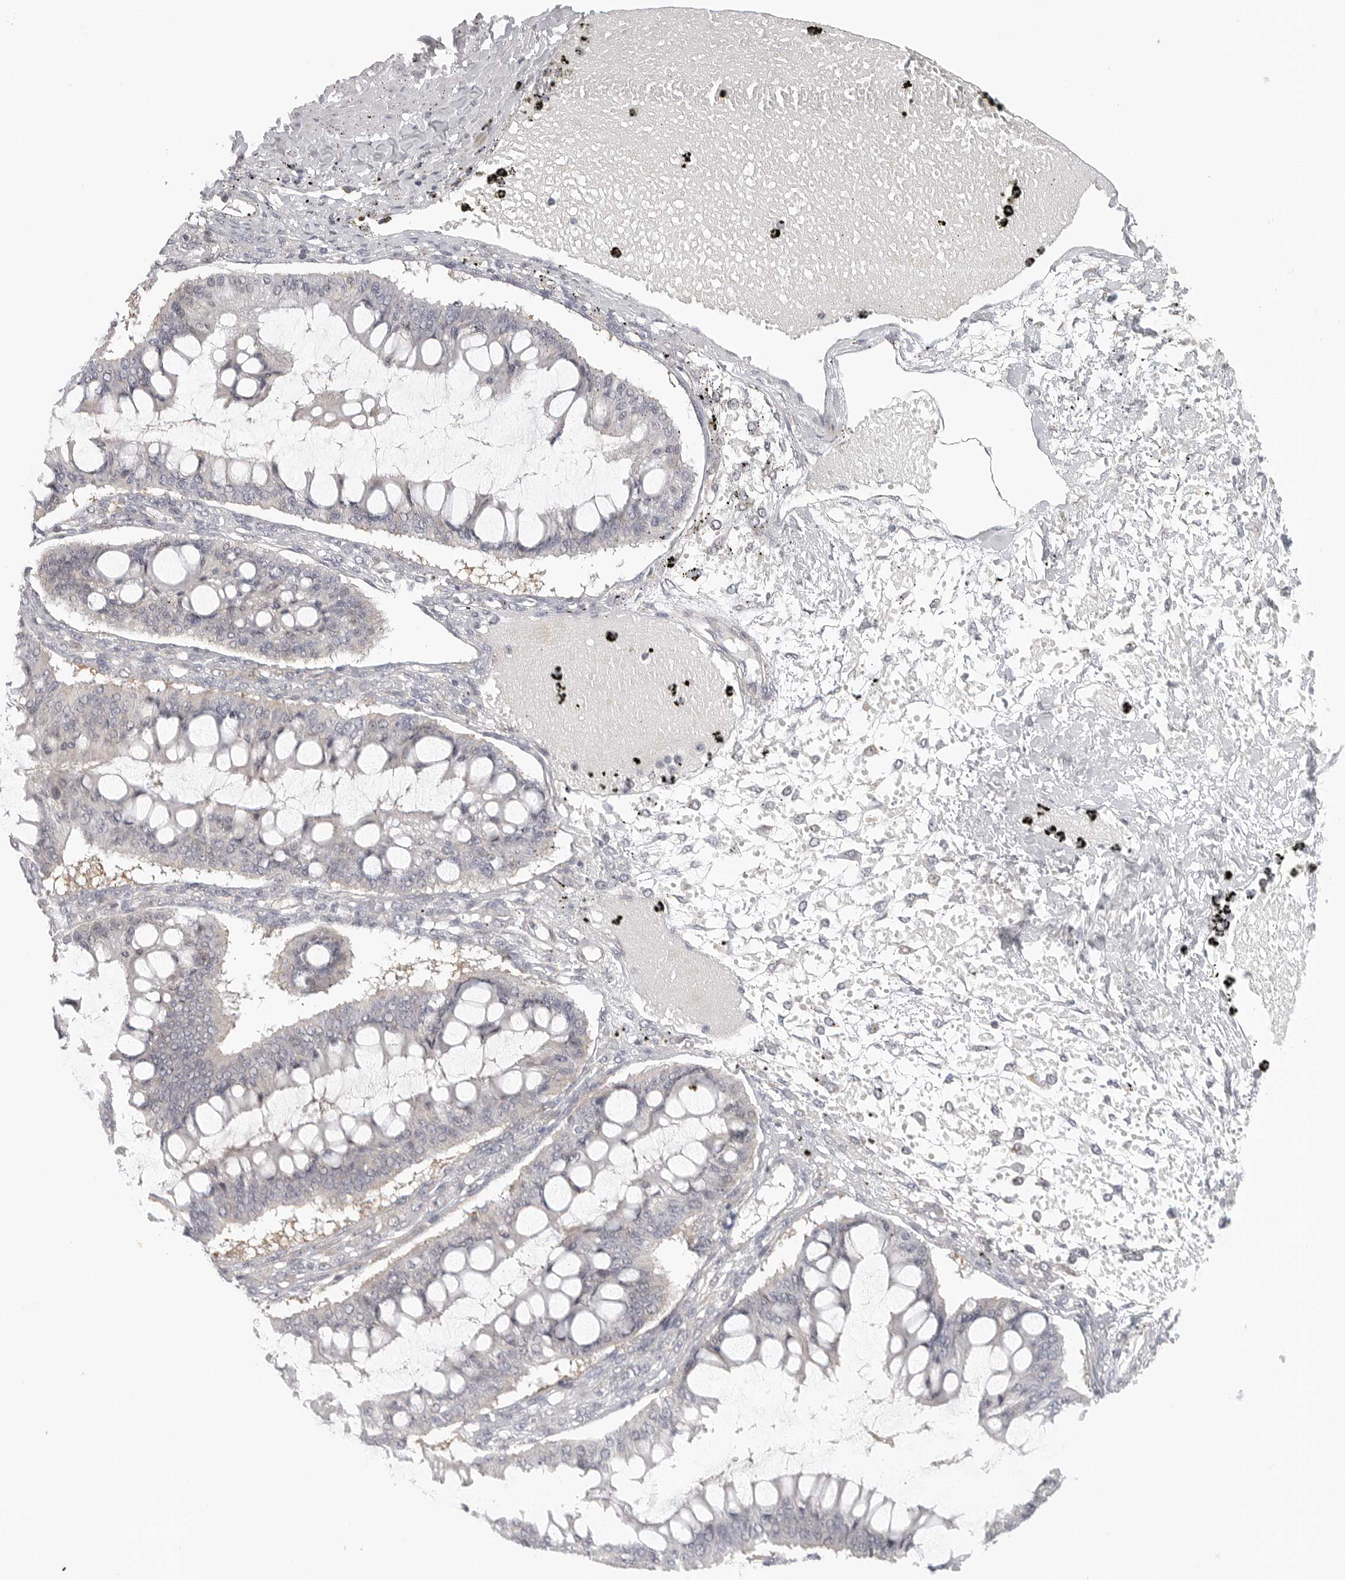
{"staining": {"intensity": "negative", "quantity": "none", "location": "none"}, "tissue": "ovarian cancer", "cell_type": "Tumor cells", "image_type": "cancer", "snomed": [{"axis": "morphology", "description": "Cystadenocarcinoma, mucinous, NOS"}, {"axis": "topography", "description": "Ovary"}], "caption": "Micrograph shows no significant protein expression in tumor cells of ovarian cancer. The staining is performed using DAB brown chromogen with nuclei counter-stained in using hematoxylin.", "gene": "HDAC6", "patient": {"sex": "female", "age": 73}}